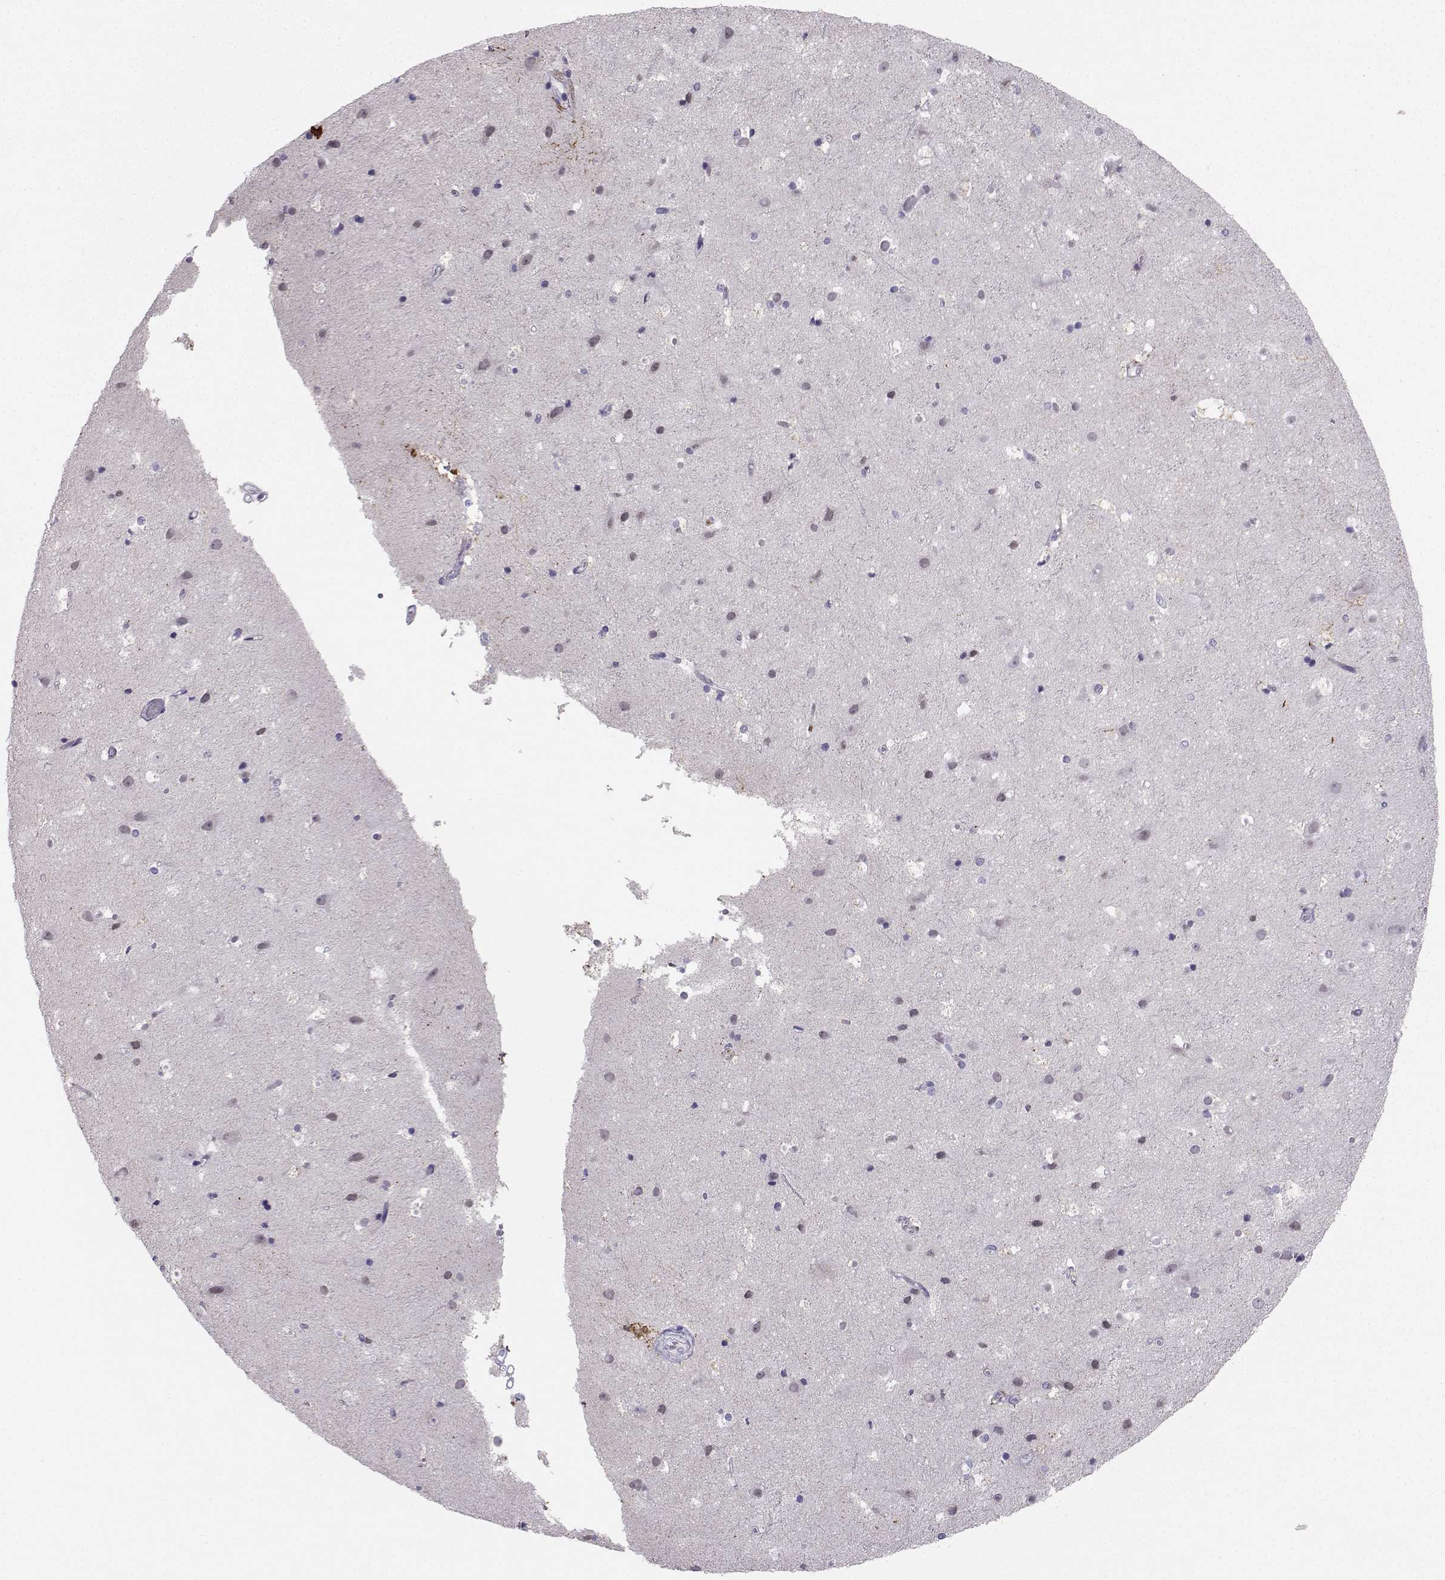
{"staining": {"intensity": "negative", "quantity": "none", "location": "none"}, "tissue": "cerebral cortex", "cell_type": "Endothelial cells", "image_type": "normal", "snomed": [{"axis": "morphology", "description": "Normal tissue, NOS"}, {"axis": "topography", "description": "Cerebral cortex"}], "caption": "High power microscopy photomicrograph of an IHC micrograph of benign cerebral cortex, revealing no significant positivity in endothelial cells.", "gene": "DCLK3", "patient": {"sex": "female", "age": 52}}